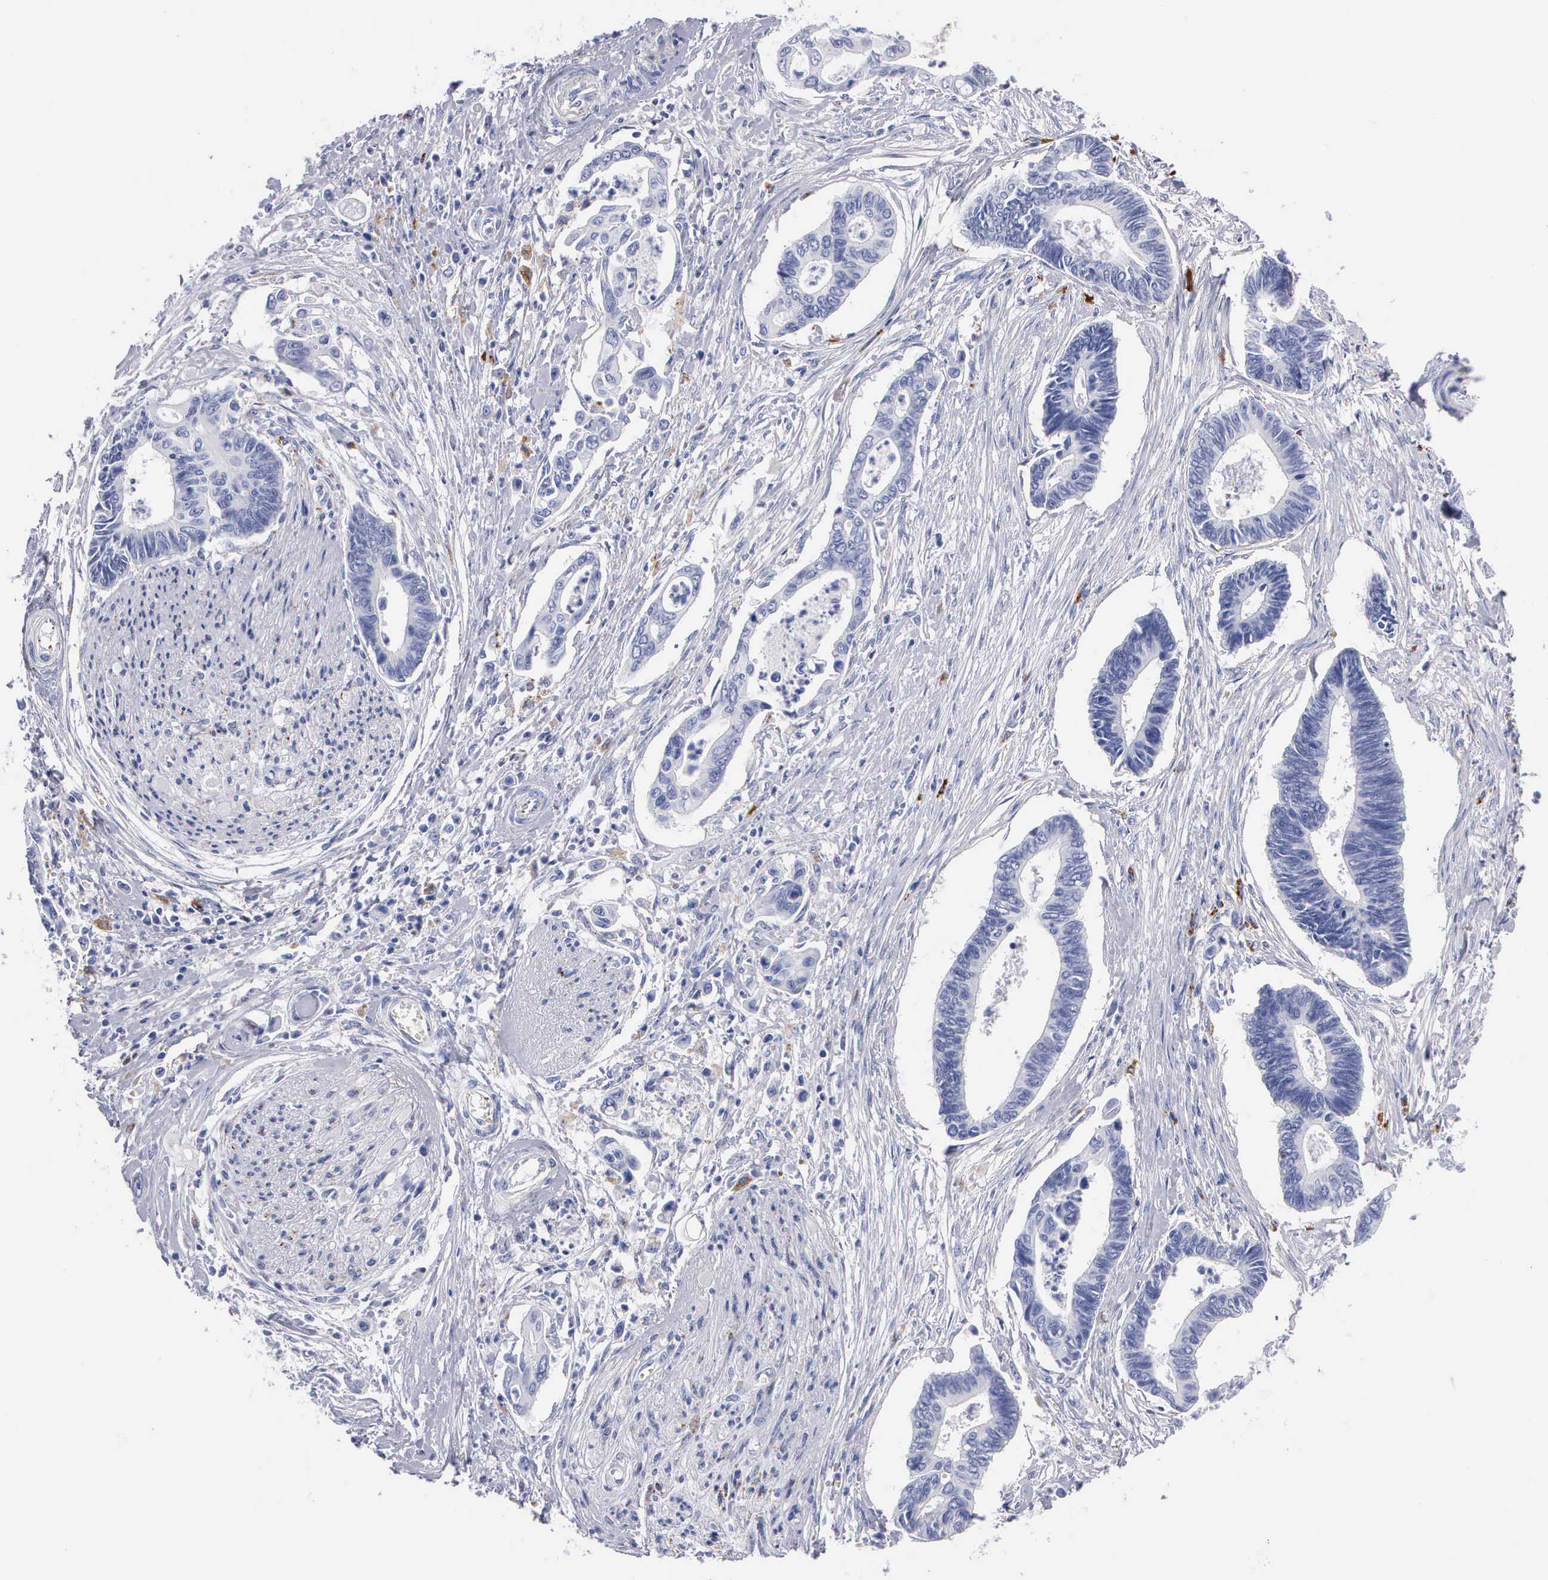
{"staining": {"intensity": "negative", "quantity": "none", "location": "none"}, "tissue": "pancreatic cancer", "cell_type": "Tumor cells", "image_type": "cancer", "snomed": [{"axis": "morphology", "description": "Adenocarcinoma, NOS"}, {"axis": "topography", "description": "Pancreas"}], "caption": "Immunohistochemistry of pancreatic cancer (adenocarcinoma) reveals no staining in tumor cells. Nuclei are stained in blue.", "gene": "CTSL", "patient": {"sex": "female", "age": 70}}